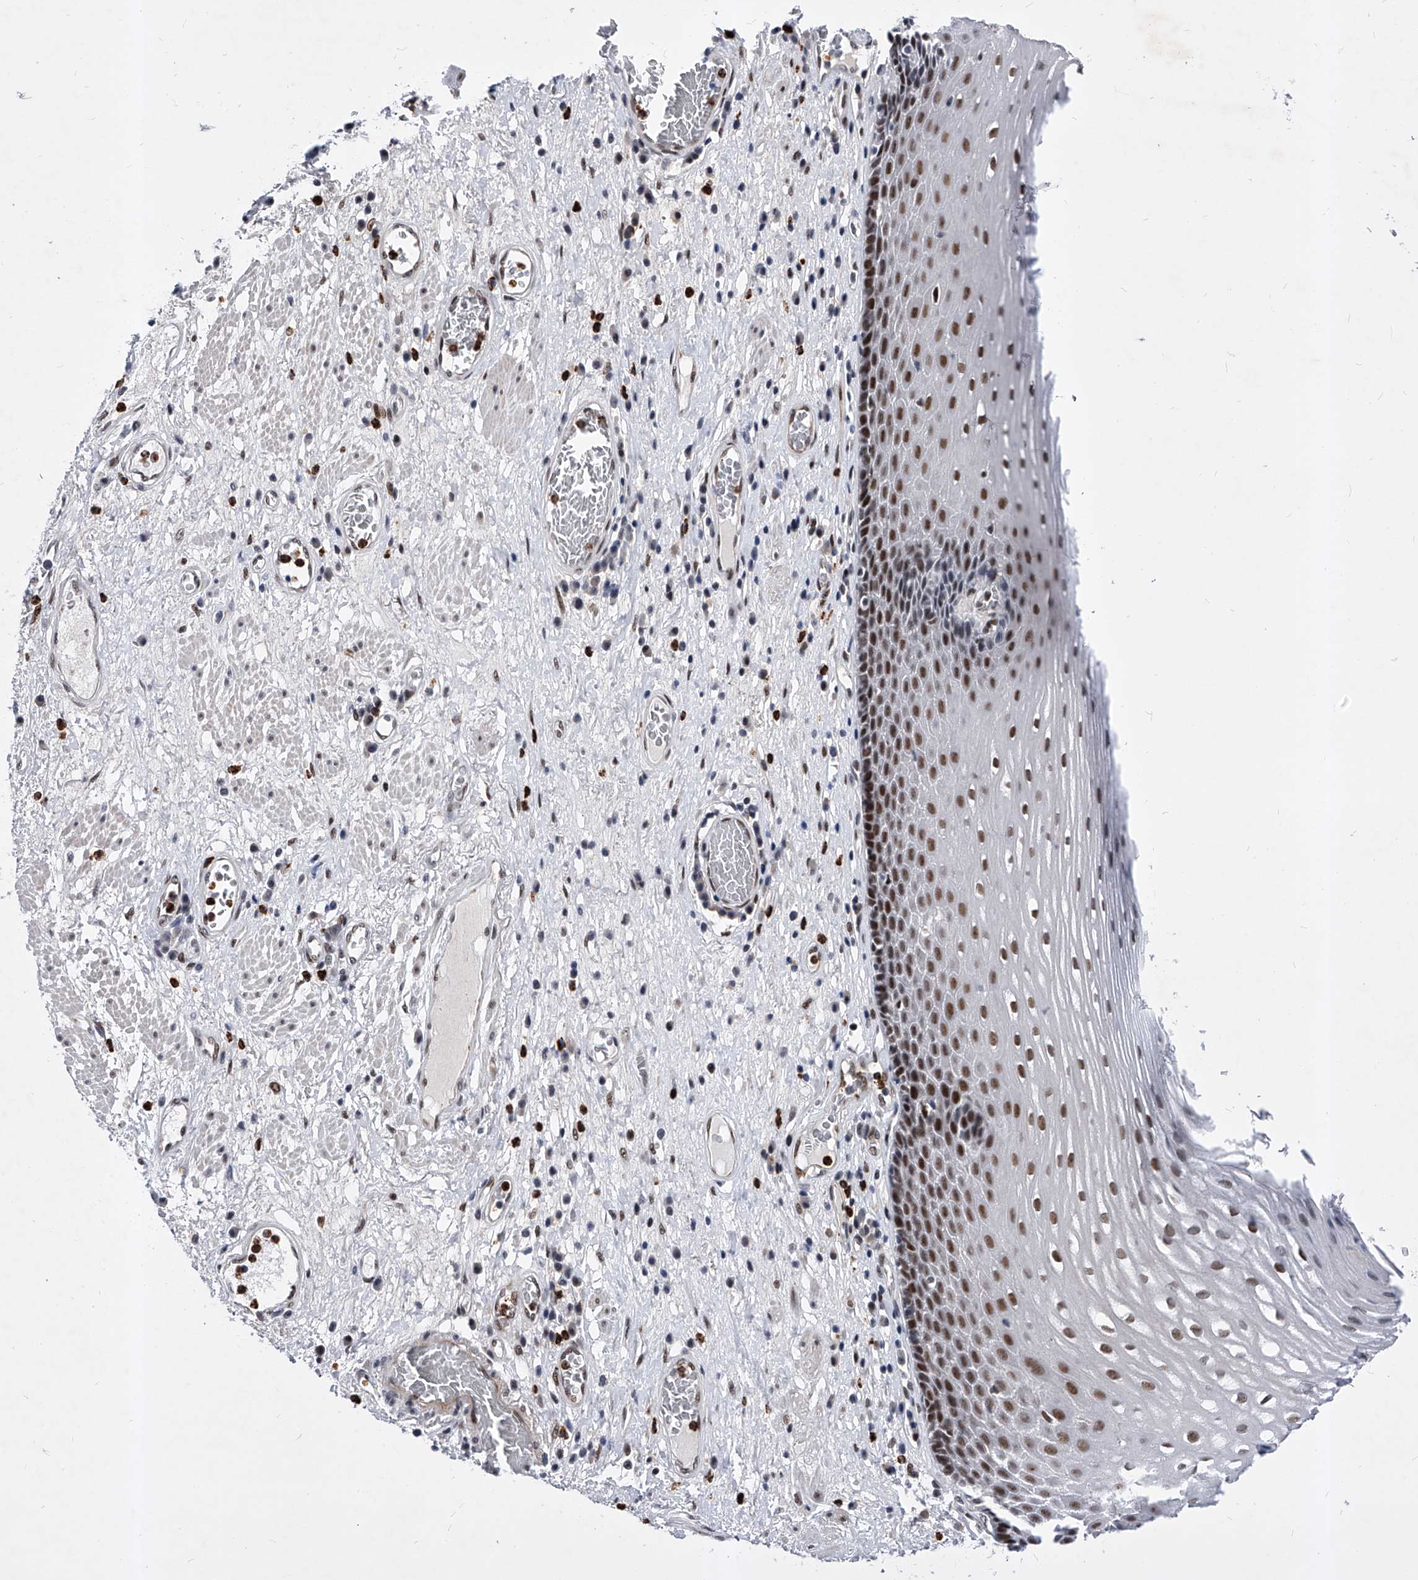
{"staining": {"intensity": "strong", "quantity": ">75%", "location": "nuclear"}, "tissue": "esophagus", "cell_type": "Squamous epithelial cells", "image_type": "normal", "snomed": [{"axis": "morphology", "description": "Normal tissue, NOS"}, {"axis": "morphology", "description": "Adenocarcinoma, NOS"}, {"axis": "topography", "description": "Esophagus"}], "caption": "This histopathology image exhibits immunohistochemistry (IHC) staining of unremarkable esophagus, with high strong nuclear expression in approximately >75% of squamous epithelial cells.", "gene": "TESK2", "patient": {"sex": "male", "age": 62}}